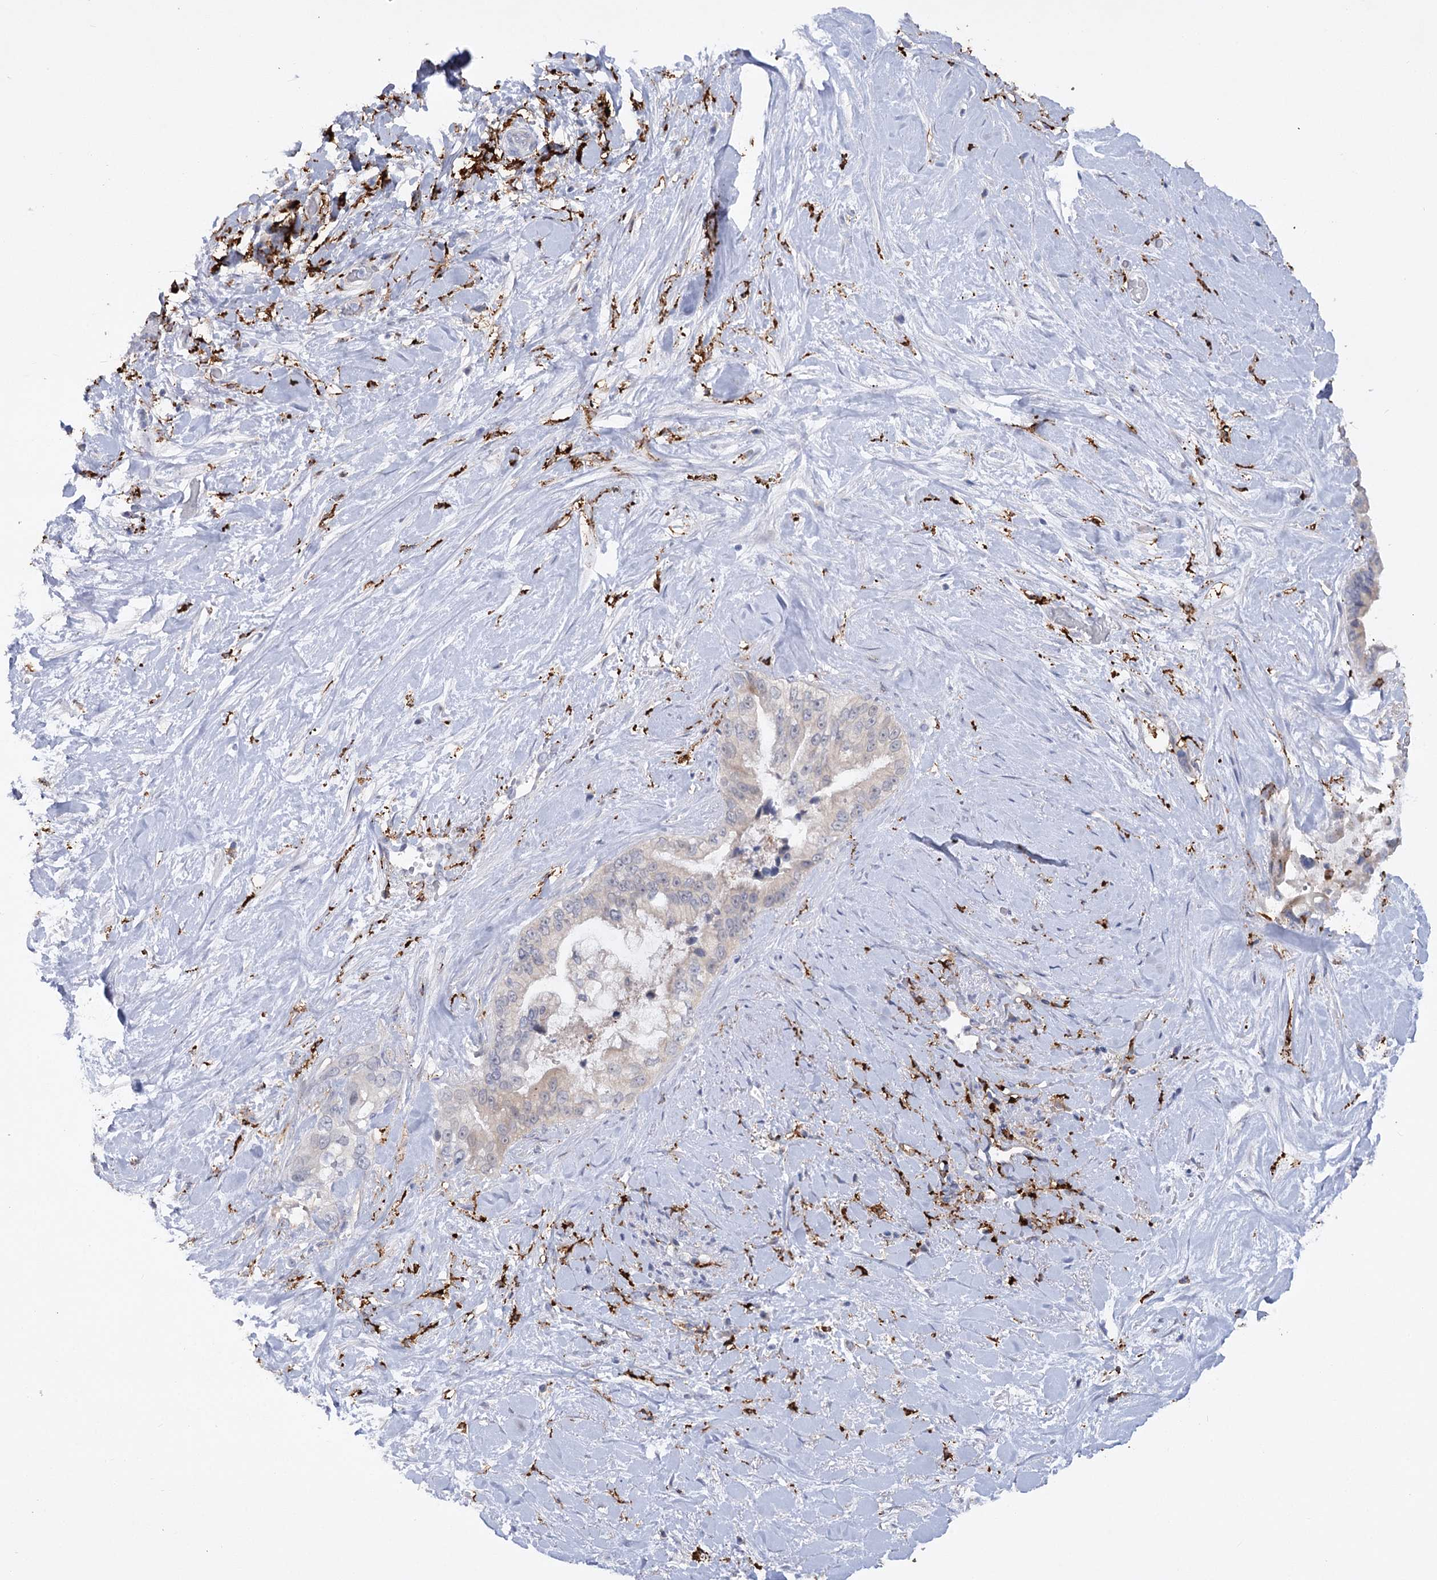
{"staining": {"intensity": "negative", "quantity": "none", "location": "none"}, "tissue": "pancreatic cancer", "cell_type": "Tumor cells", "image_type": "cancer", "snomed": [{"axis": "morphology", "description": "Inflammation, NOS"}, {"axis": "morphology", "description": "Adenocarcinoma, NOS"}, {"axis": "topography", "description": "Pancreas"}], "caption": "Pancreatic adenocarcinoma was stained to show a protein in brown. There is no significant expression in tumor cells. (Brightfield microscopy of DAB (3,3'-diaminobenzidine) IHC at high magnification).", "gene": "PIWIL4", "patient": {"sex": "female", "age": 56}}